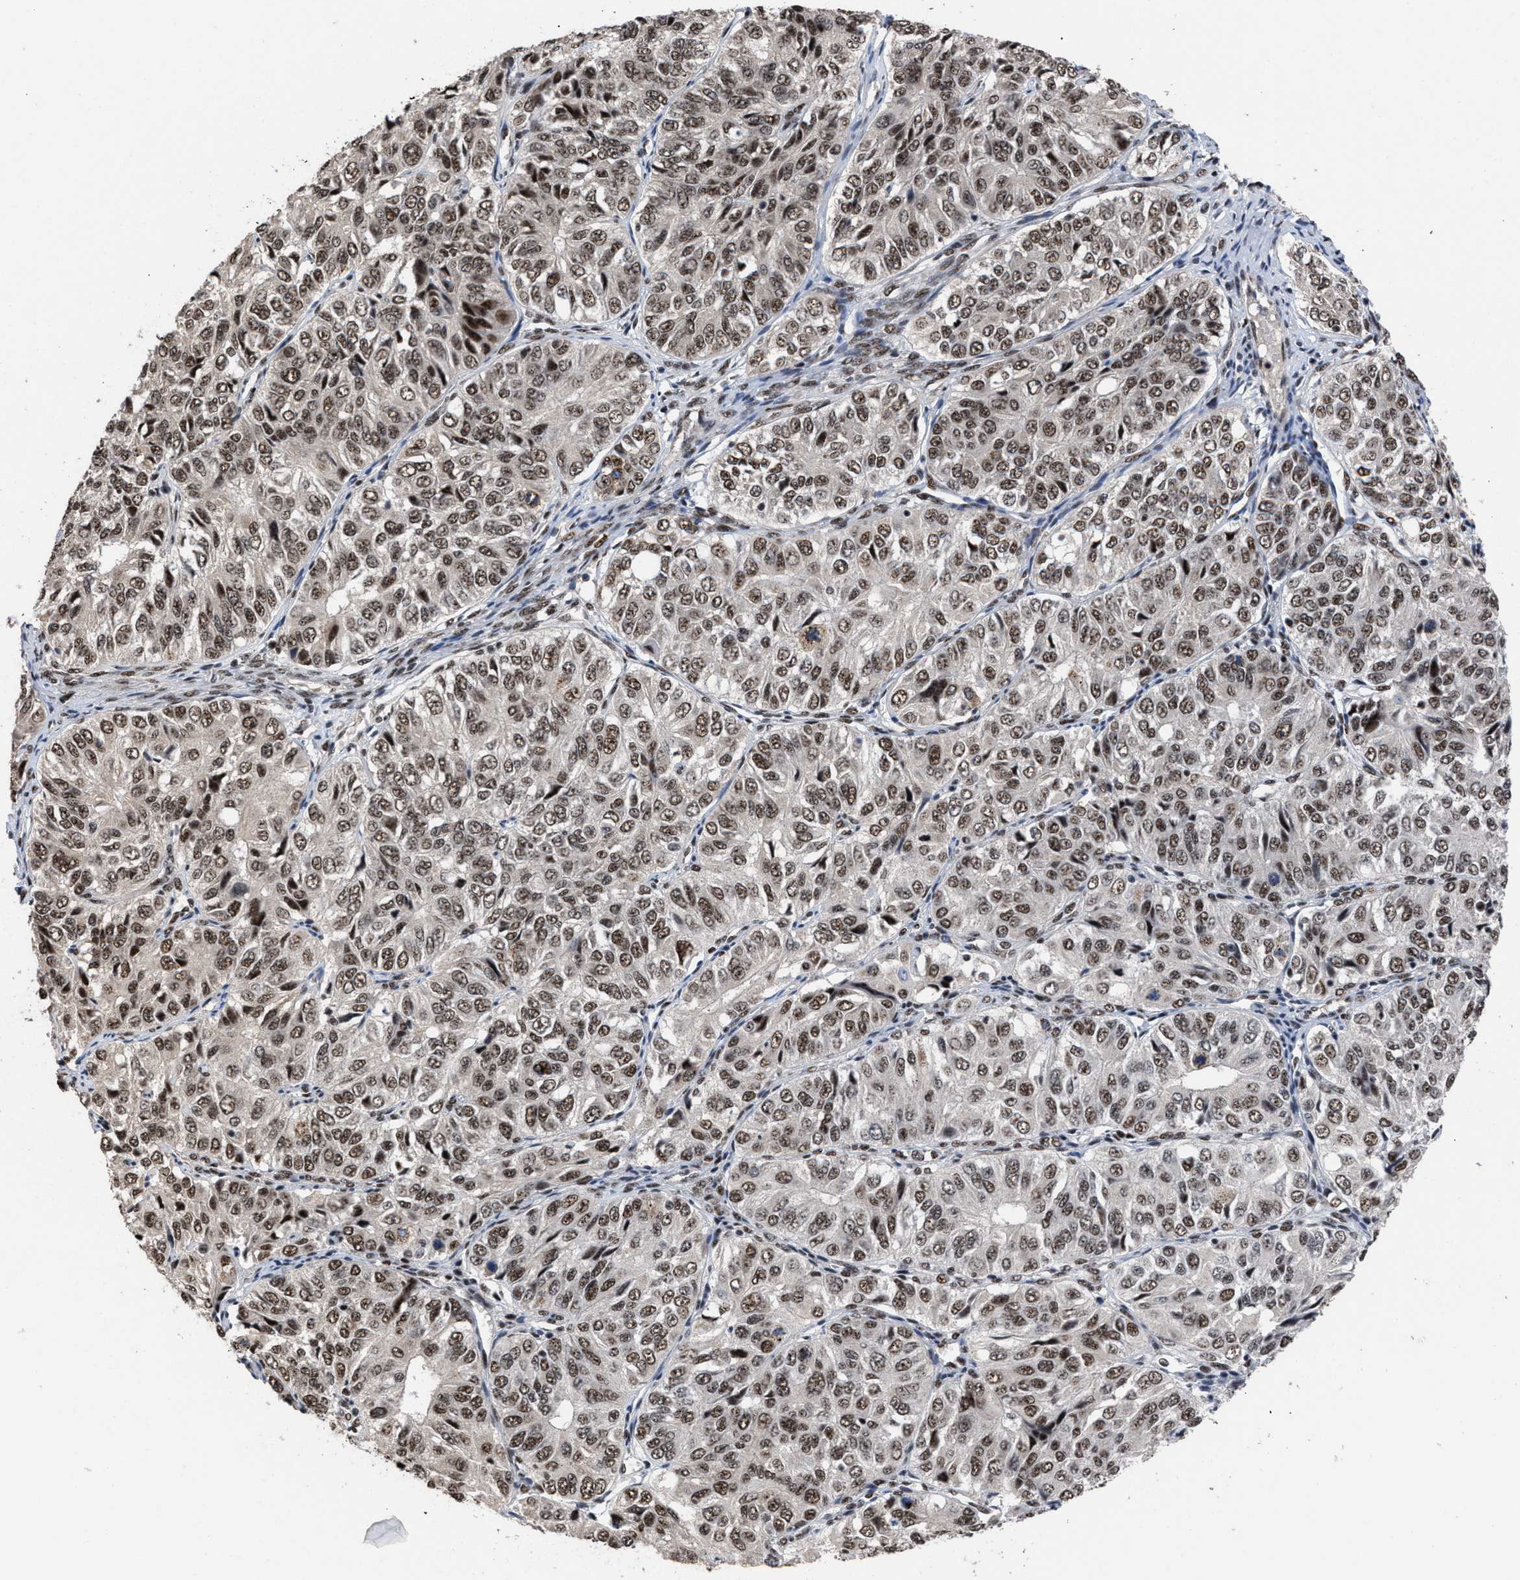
{"staining": {"intensity": "strong", "quantity": ">75%", "location": "nuclear"}, "tissue": "ovarian cancer", "cell_type": "Tumor cells", "image_type": "cancer", "snomed": [{"axis": "morphology", "description": "Carcinoma, endometroid"}, {"axis": "topography", "description": "Ovary"}], "caption": "Brown immunohistochemical staining in human ovarian cancer demonstrates strong nuclear expression in approximately >75% of tumor cells.", "gene": "EIF4A3", "patient": {"sex": "female", "age": 51}}